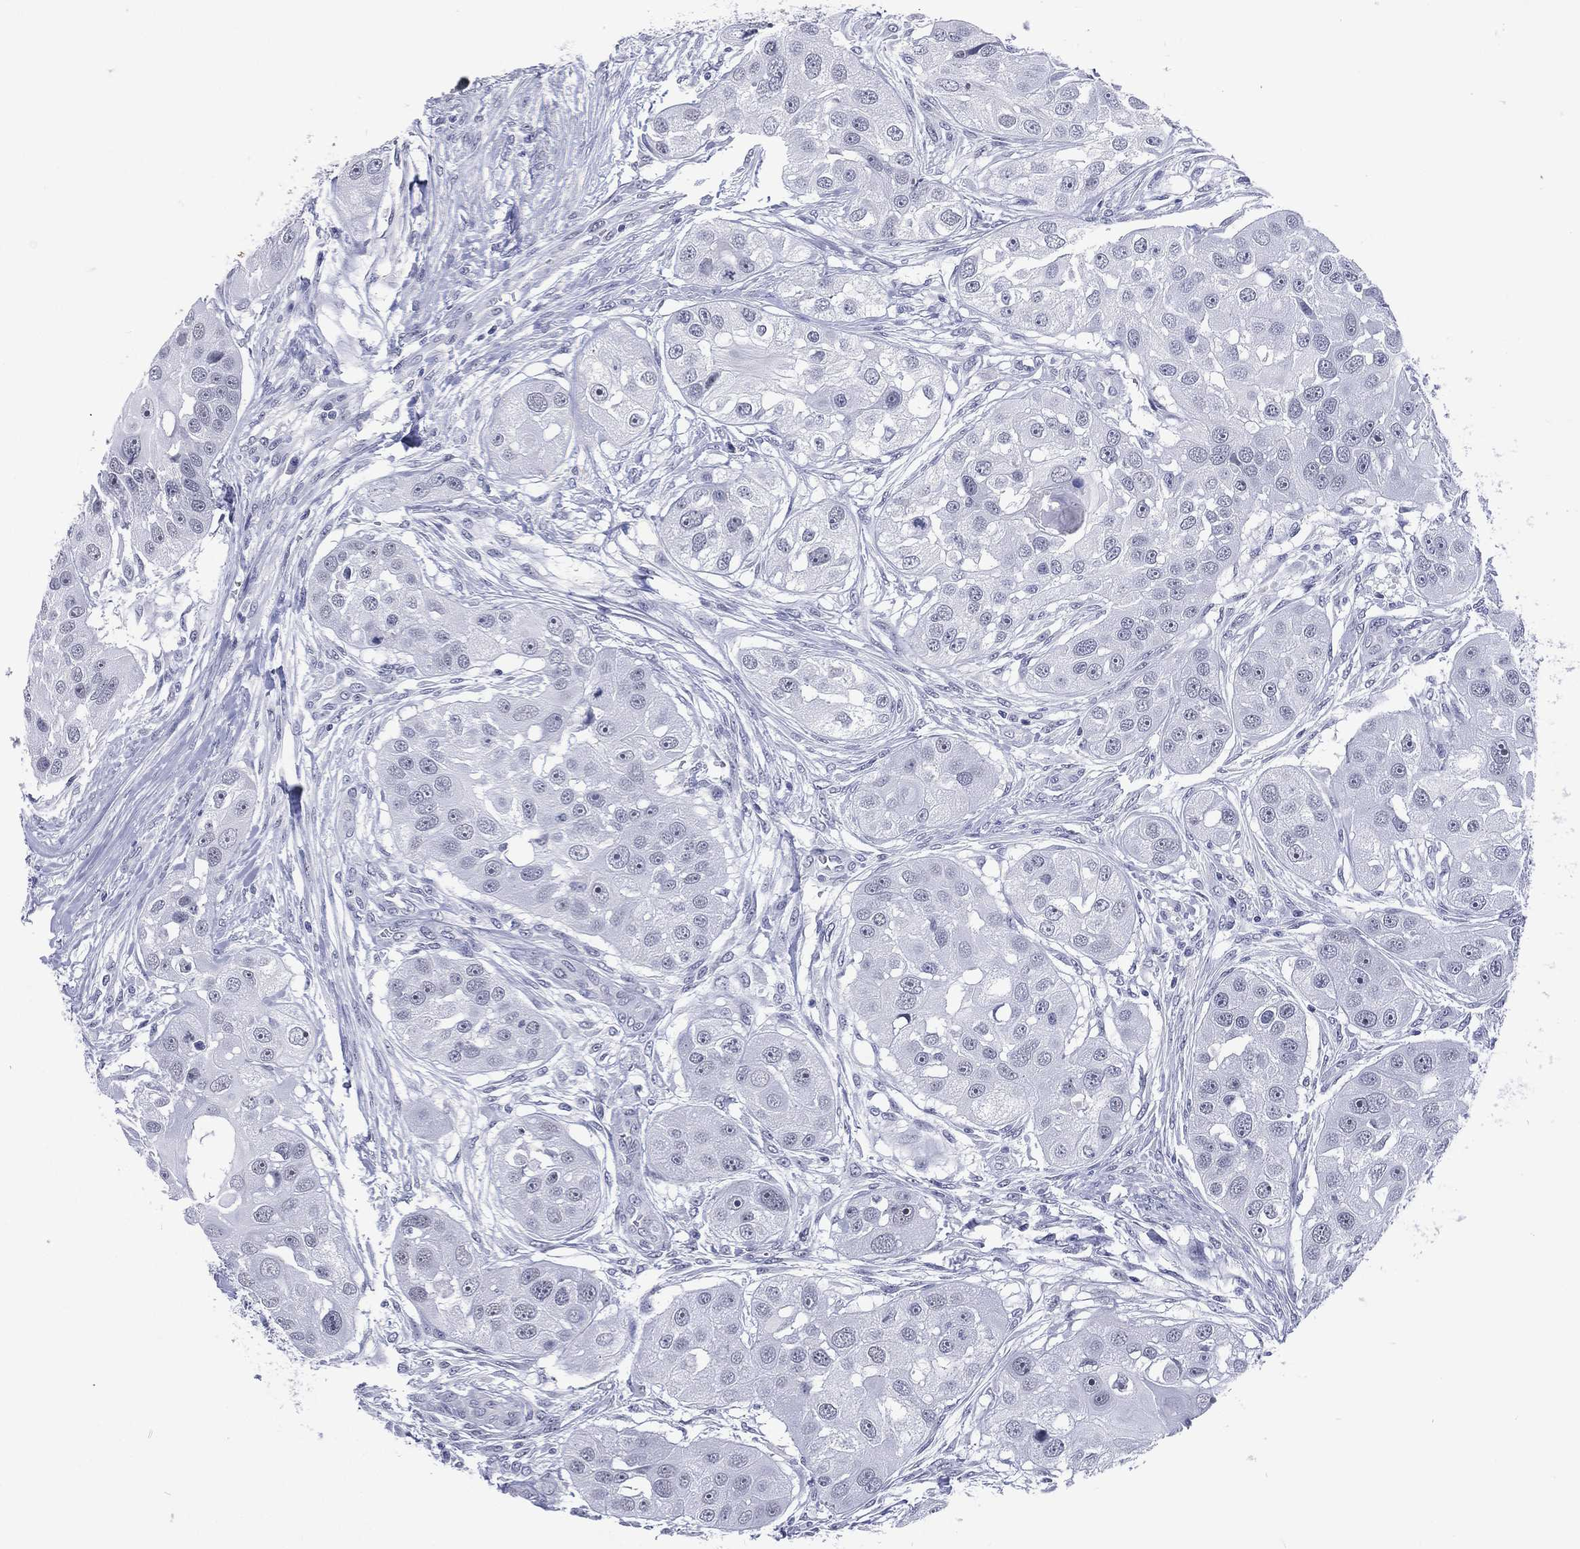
{"staining": {"intensity": "negative", "quantity": "none", "location": "none"}, "tissue": "head and neck cancer", "cell_type": "Tumor cells", "image_type": "cancer", "snomed": [{"axis": "morphology", "description": "Normal tissue, NOS"}, {"axis": "morphology", "description": "Squamous cell carcinoma, NOS"}, {"axis": "topography", "description": "Skeletal muscle"}, {"axis": "topography", "description": "Head-Neck"}], "caption": "Immunohistochemistry (IHC) histopathology image of neoplastic tissue: head and neck cancer stained with DAB (3,3'-diaminobenzidine) demonstrates no significant protein staining in tumor cells. (Stains: DAB IHC with hematoxylin counter stain, Microscopy: brightfield microscopy at high magnification).", "gene": "SSX1", "patient": {"sex": "male", "age": 51}}